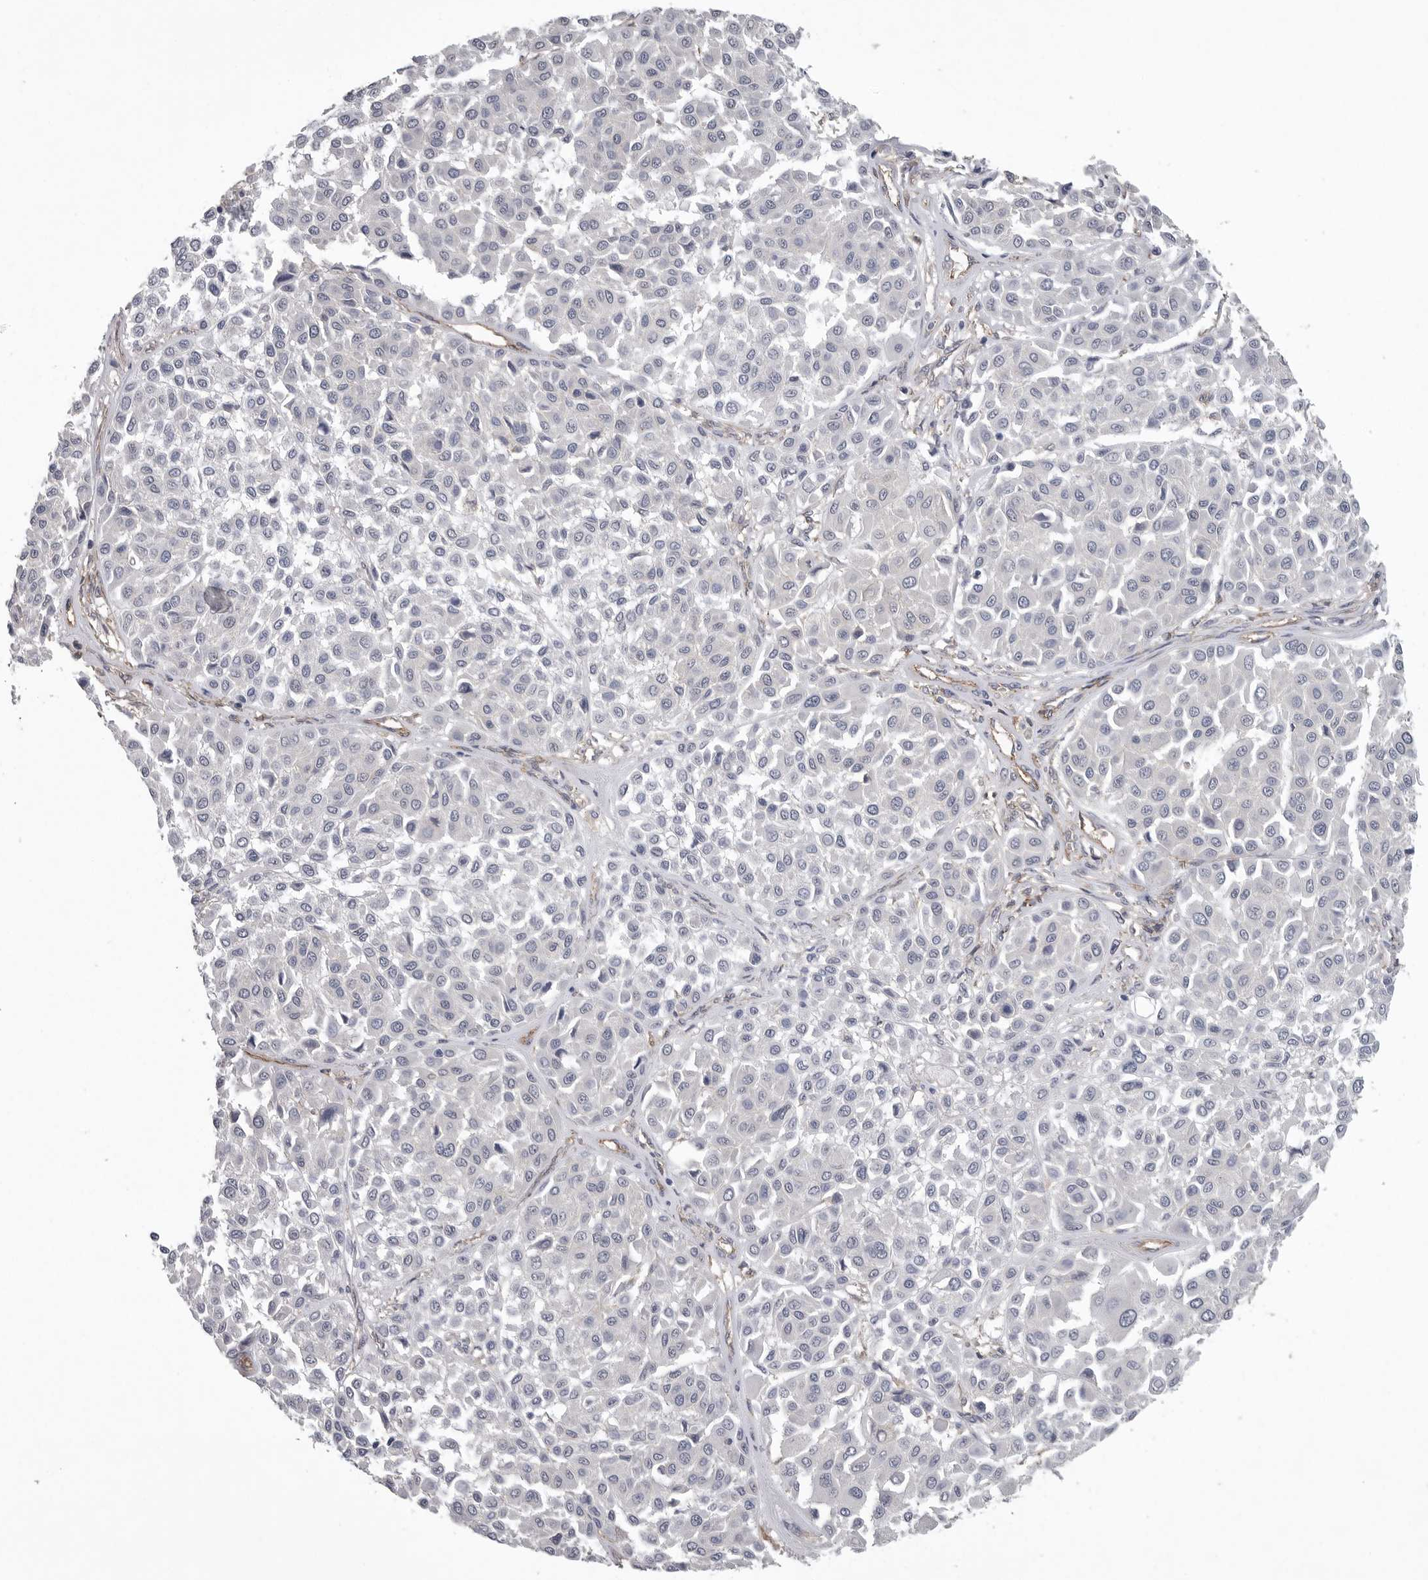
{"staining": {"intensity": "negative", "quantity": "none", "location": "none"}, "tissue": "melanoma", "cell_type": "Tumor cells", "image_type": "cancer", "snomed": [{"axis": "morphology", "description": "Malignant melanoma, Metastatic site"}, {"axis": "topography", "description": "Soft tissue"}], "caption": "IHC of malignant melanoma (metastatic site) reveals no expression in tumor cells. Nuclei are stained in blue.", "gene": "NECTIN2", "patient": {"sex": "male", "age": 41}}